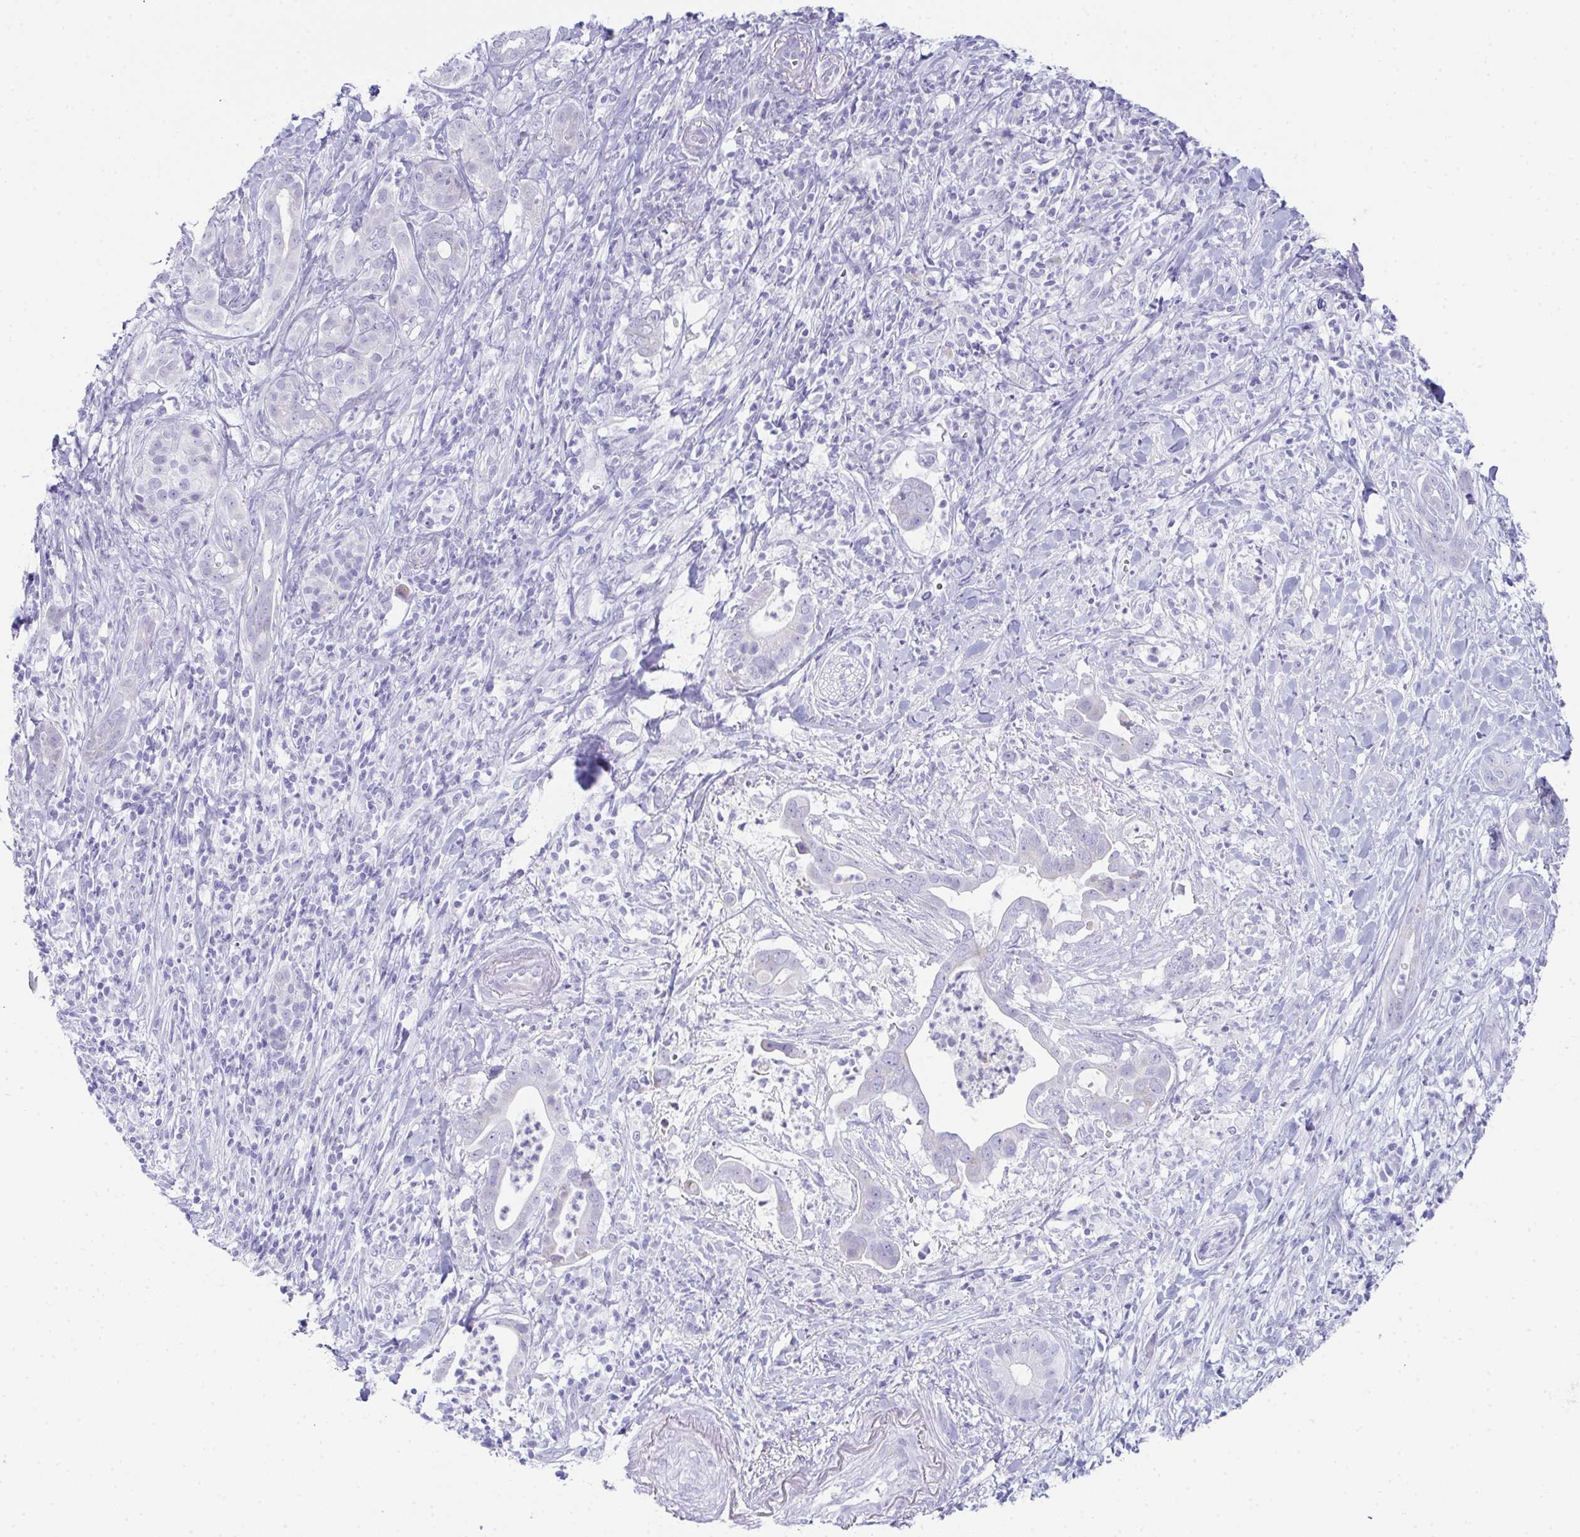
{"staining": {"intensity": "negative", "quantity": "none", "location": "none"}, "tissue": "pancreatic cancer", "cell_type": "Tumor cells", "image_type": "cancer", "snomed": [{"axis": "morphology", "description": "Adenocarcinoma, NOS"}, {"axis": "topography", "description": "Pancreas"}], "caption": "High power microscopy photomicrograph of an immunohistochemistry image of pancreatic adenocarcinoma, revealing no significant staining in tumor cells.", "gene": "TEX19", "patient": {"sex": "male", "age": 61}}